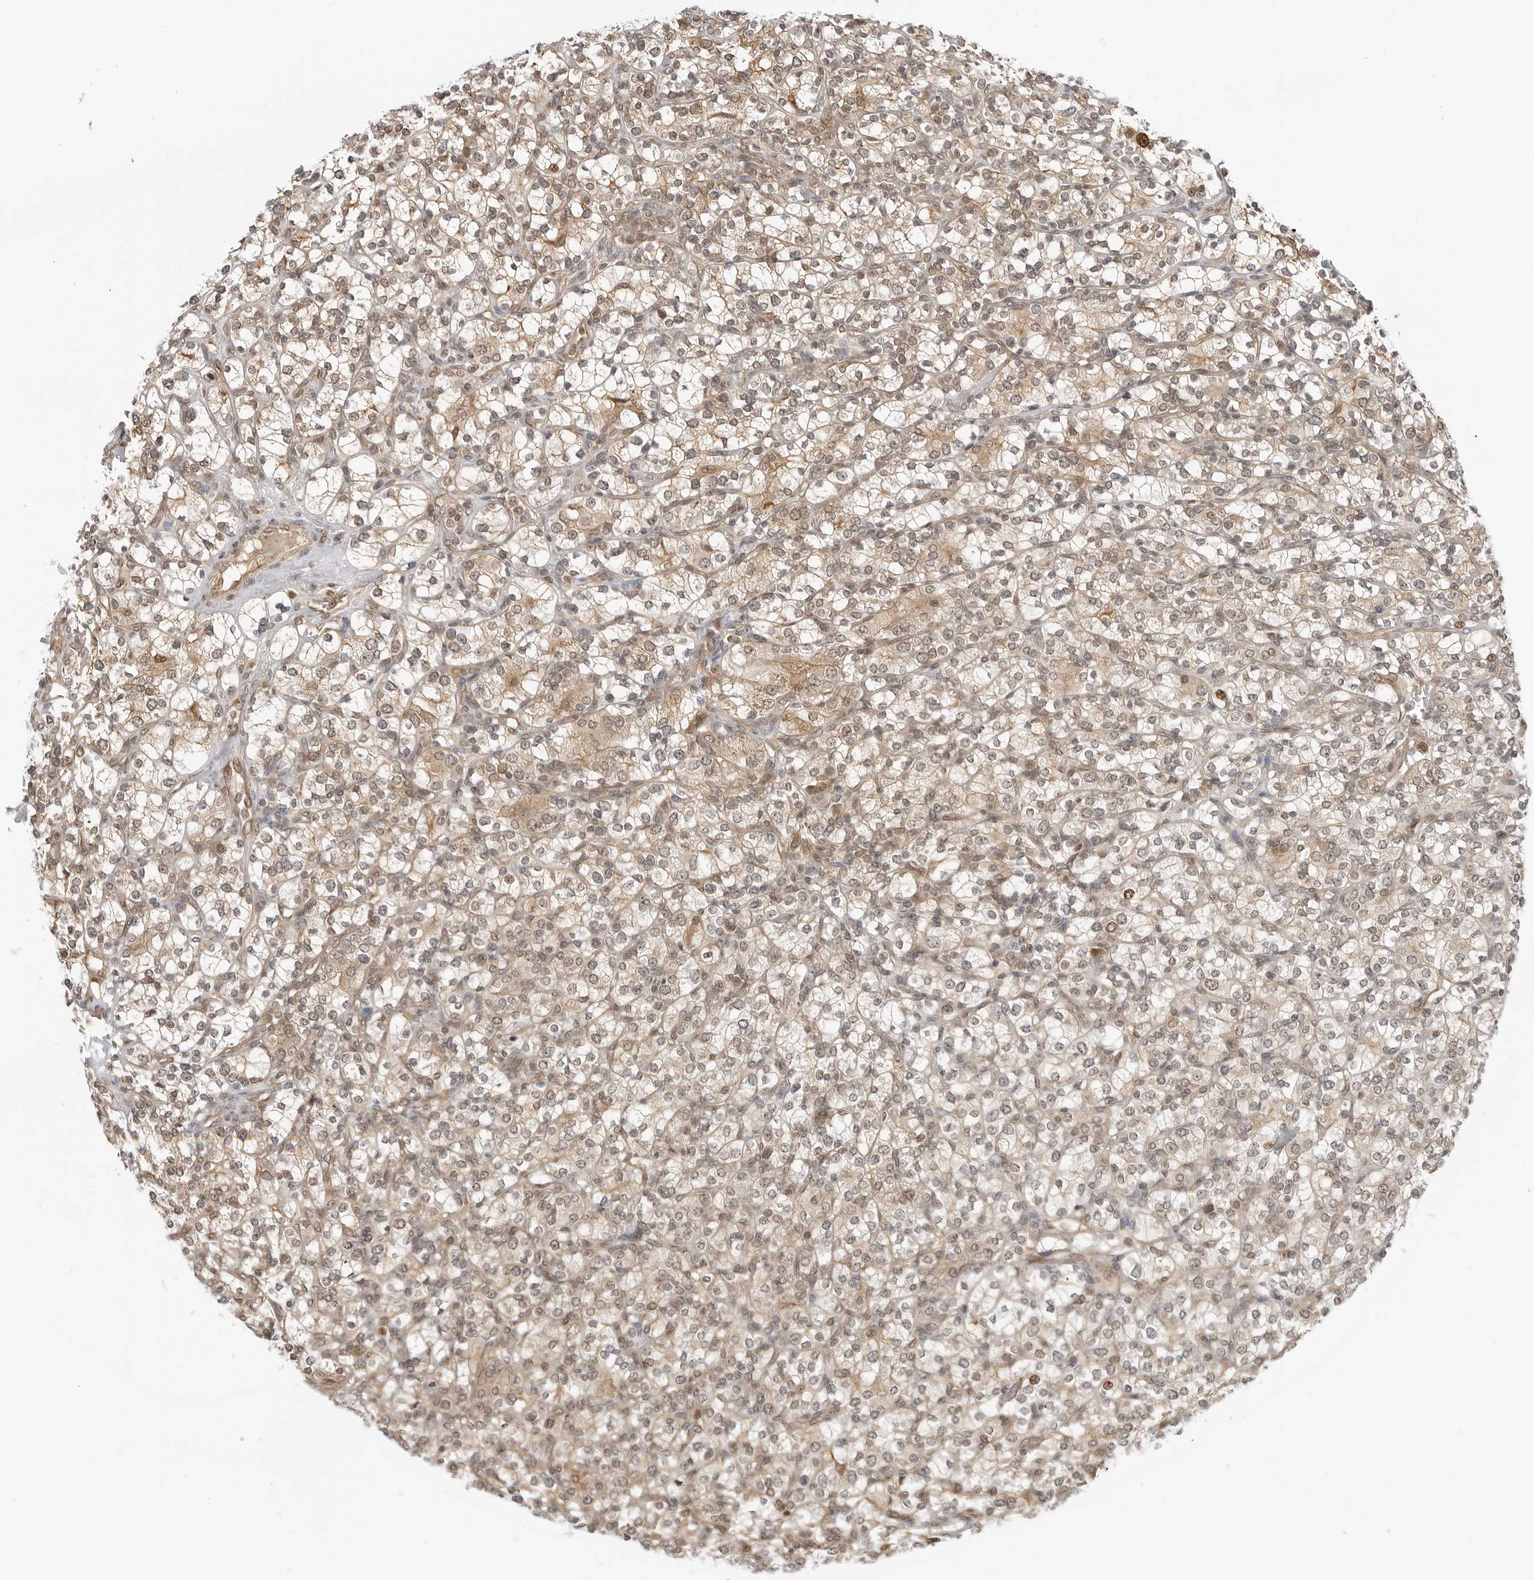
{"staining": {"intensity": "moderate", "quantity": "25%-75%", "location": "cytoplasmic/membranous,nuclear"}, "tissue": "renal cancer", "cell_type": "Tumor cells", "image_type": "cancer", "snomed": [{"axis": "morphology", "description": "Adenocarcinoma, NOS"}, {"axis": "topography", "description": "Kidney"}], "caption": "IHC (DAB) staining of renal cancer reveals moderate cytoplasmic/membranous and nuclear protein positivity in approximately 25%-75% of tumor cells.", "gene": "TIPRL", "patient": {"sex": "male", "age": 77}}